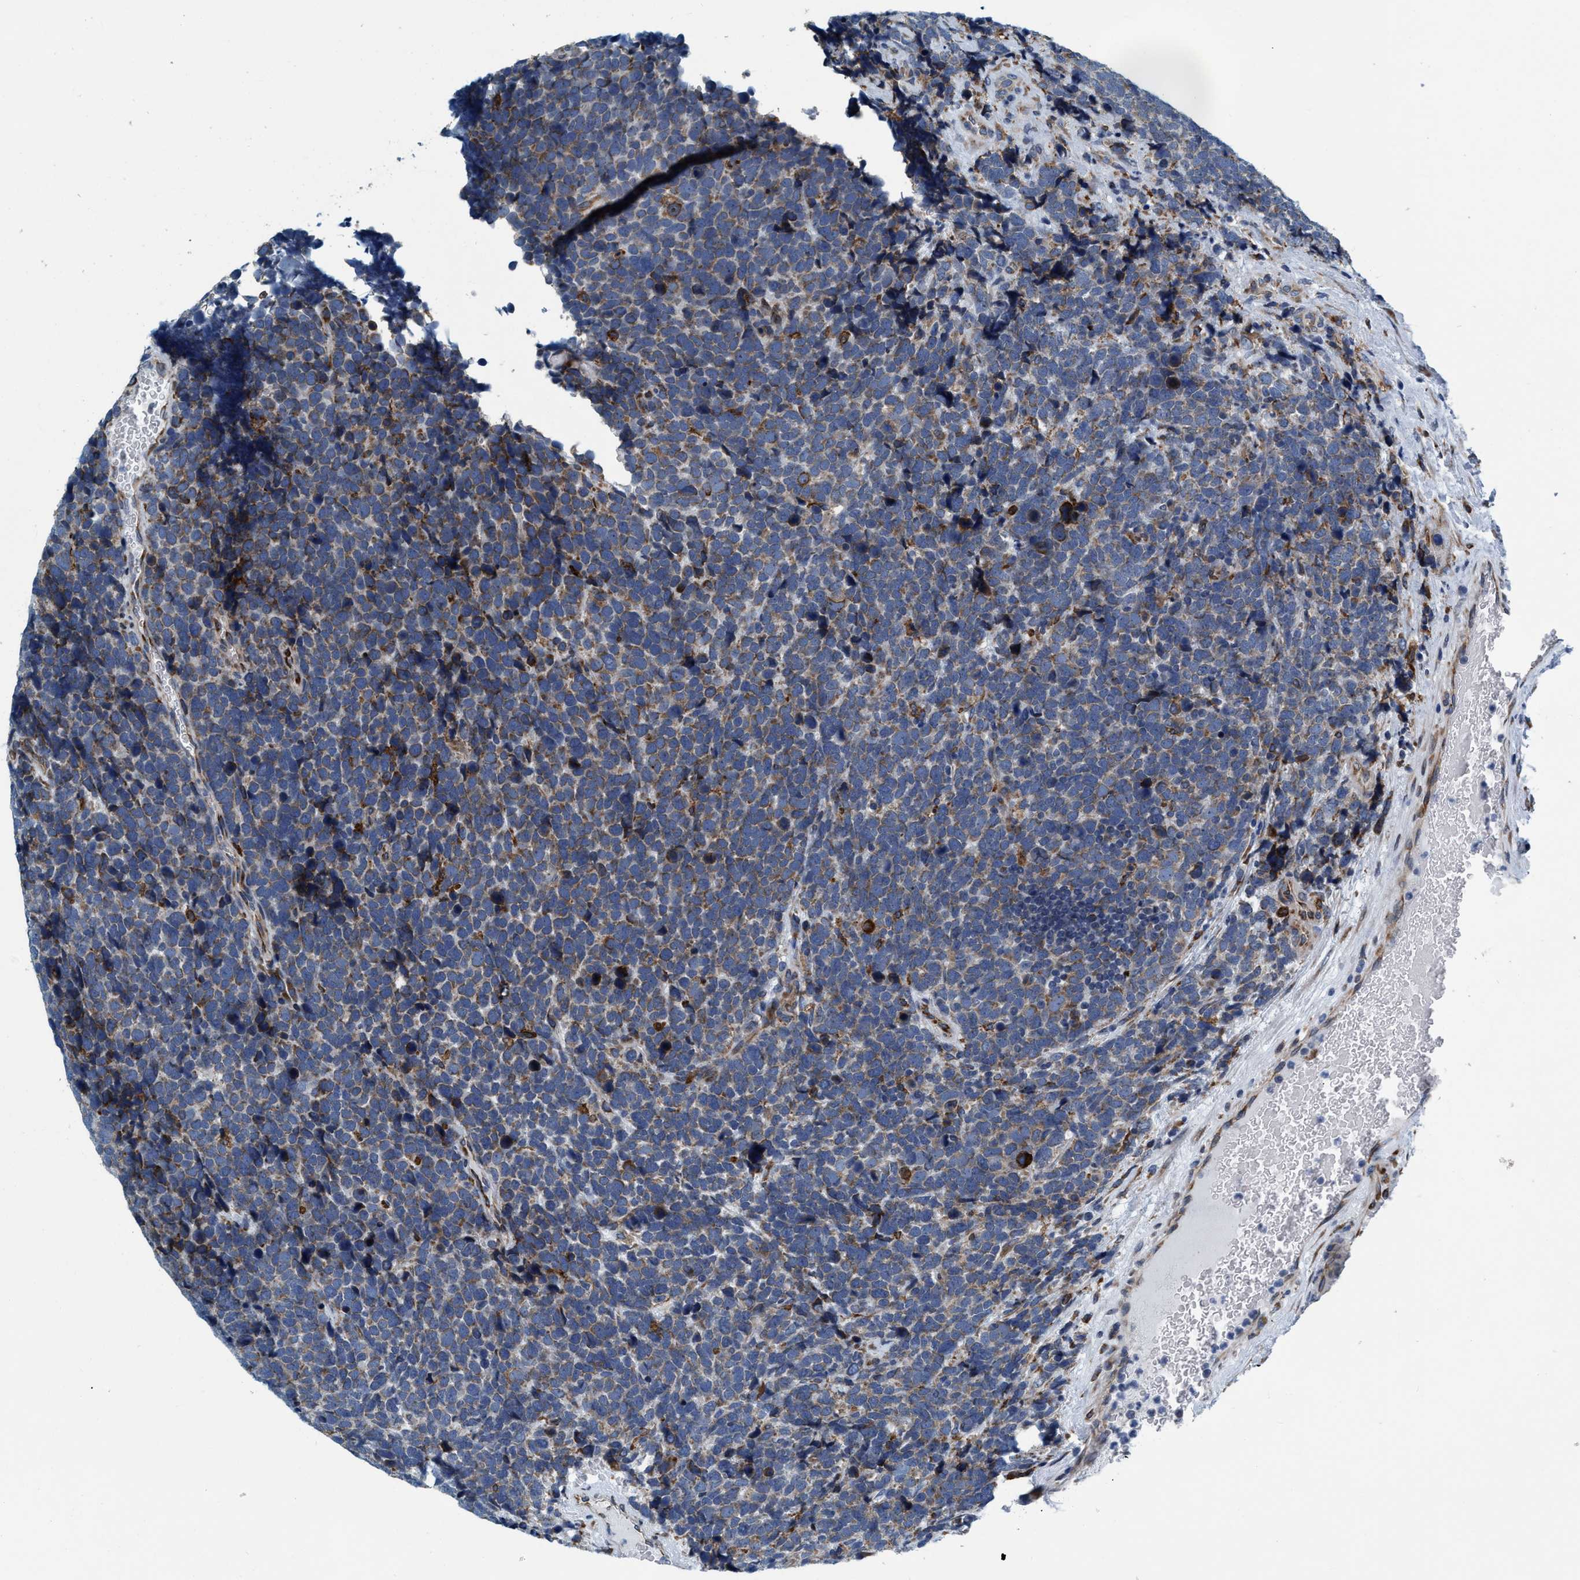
{"staining": {"intensity": "moderate", "quantity": "25%-75%", "location": "cytoplasmic/membranous"}, "tissue": "urothelial cancer", "cell_type": "Tumor cells", "image_type": "cancer", "snomed": [{"axis": "morphology", "description": "Urothelial carcinoma, High grade"}, {"axis": "topography", "description": "Urinary bladder"}], "caption": "Protein staining demonstrates moderate cytoplasmic/membranous positivity in about 25%-75% of tumor cells in urothelial cancer.", "gene": "ARMC9", "patient": {"sex": "female", "age": 82}}